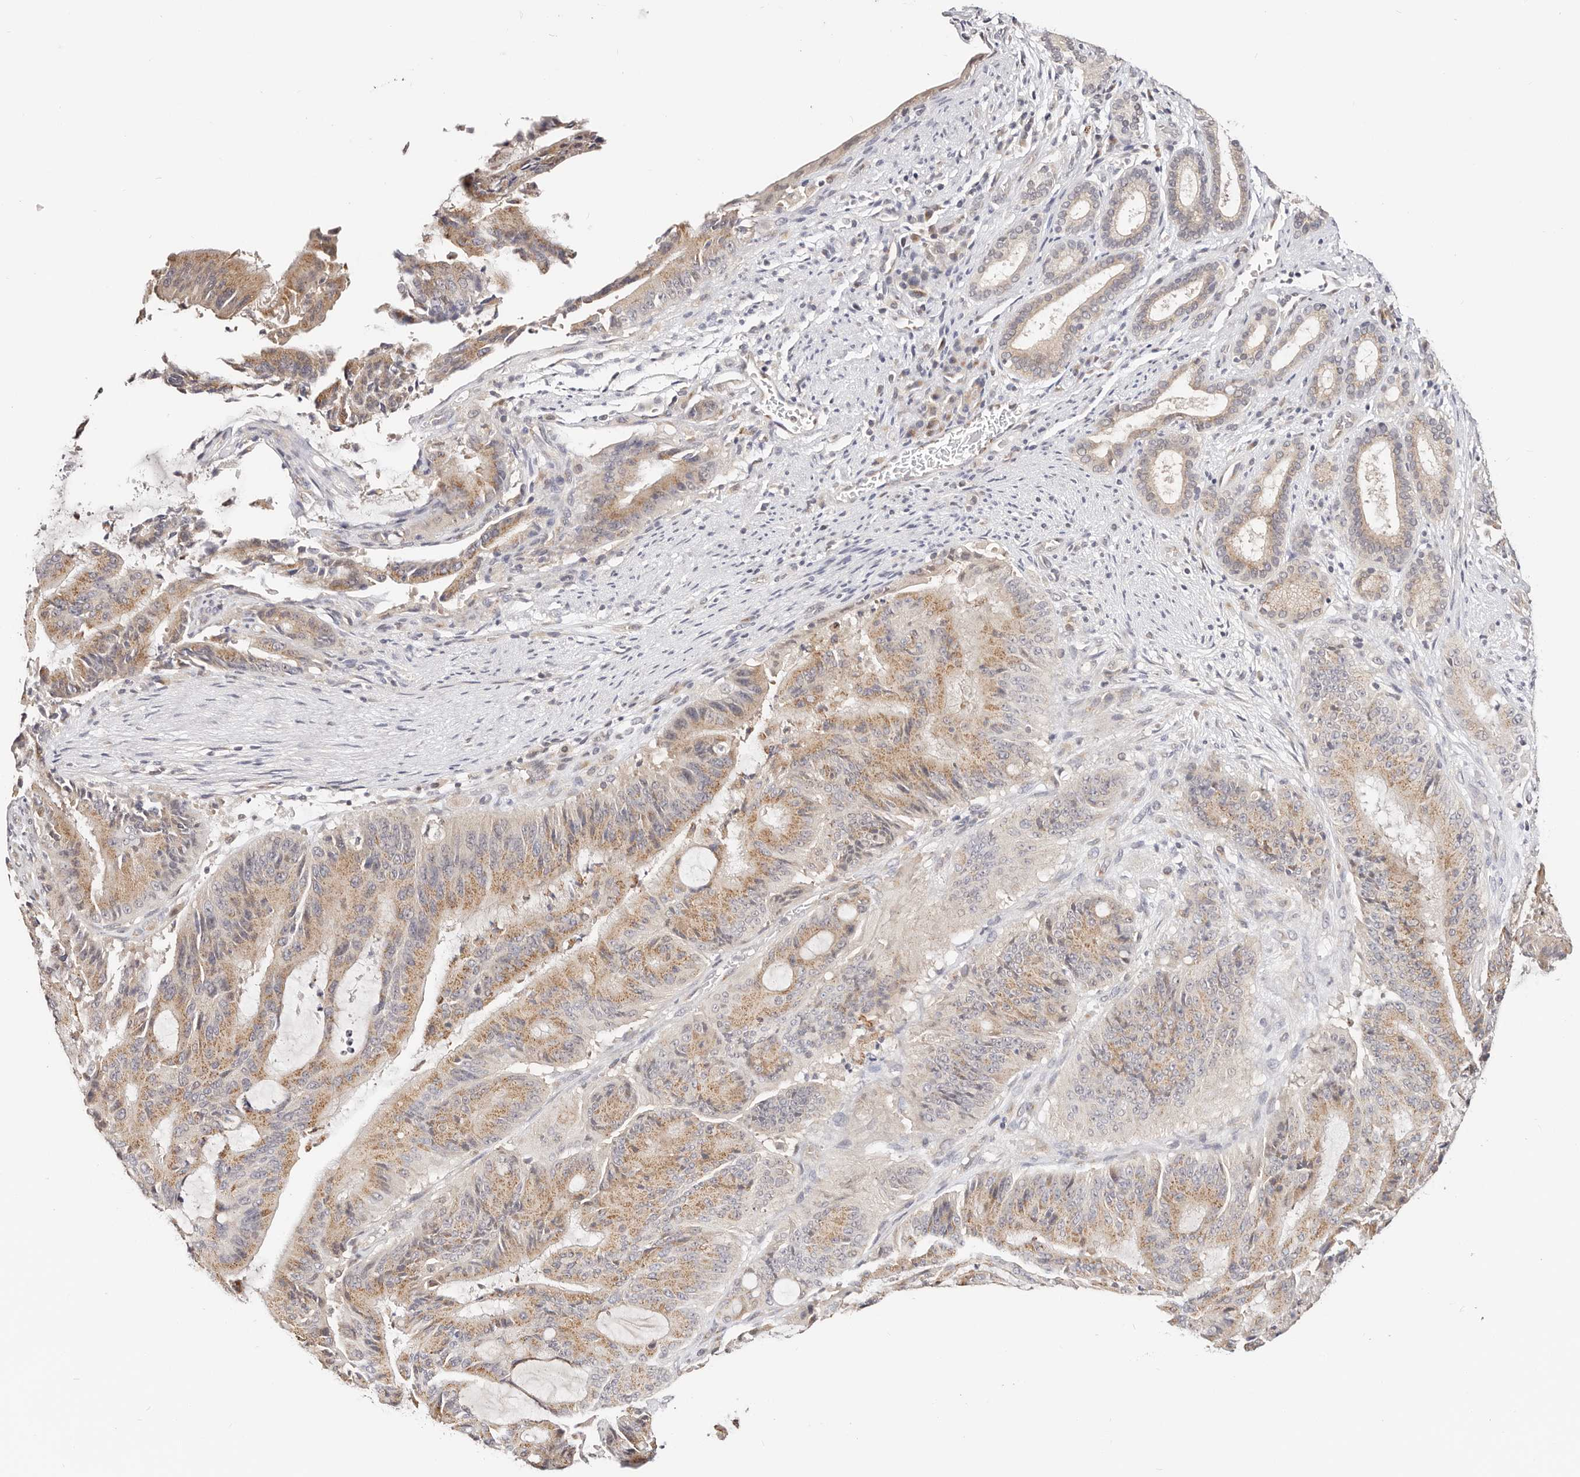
{"staining": {"intensity": "moderate", "quantity": ">75%", "location": "cytoplasmic/membranous"}, "tissue": "liver cancer", "cell_type": "Tumor cells", "image_type": "cancer", "snomed": [{"axis": "morphology", "description": "Normal tissue, NOS"}, {"axis": "morphology", "description": "Cholangiocarcinoma"}, {"axis": "topography", "description": "Liver"}, {"axis": "topography", "description": "Peripheral nerve tissue"}], "caption": "Human liver cholangiocarcinoma stained with a brown dye reveals moderate cytoplasmic/membranous positive positivity in about >75% of tumor cells.", "gene": "VIPAS39", "patient": {"sex": "female", "age": 73}}